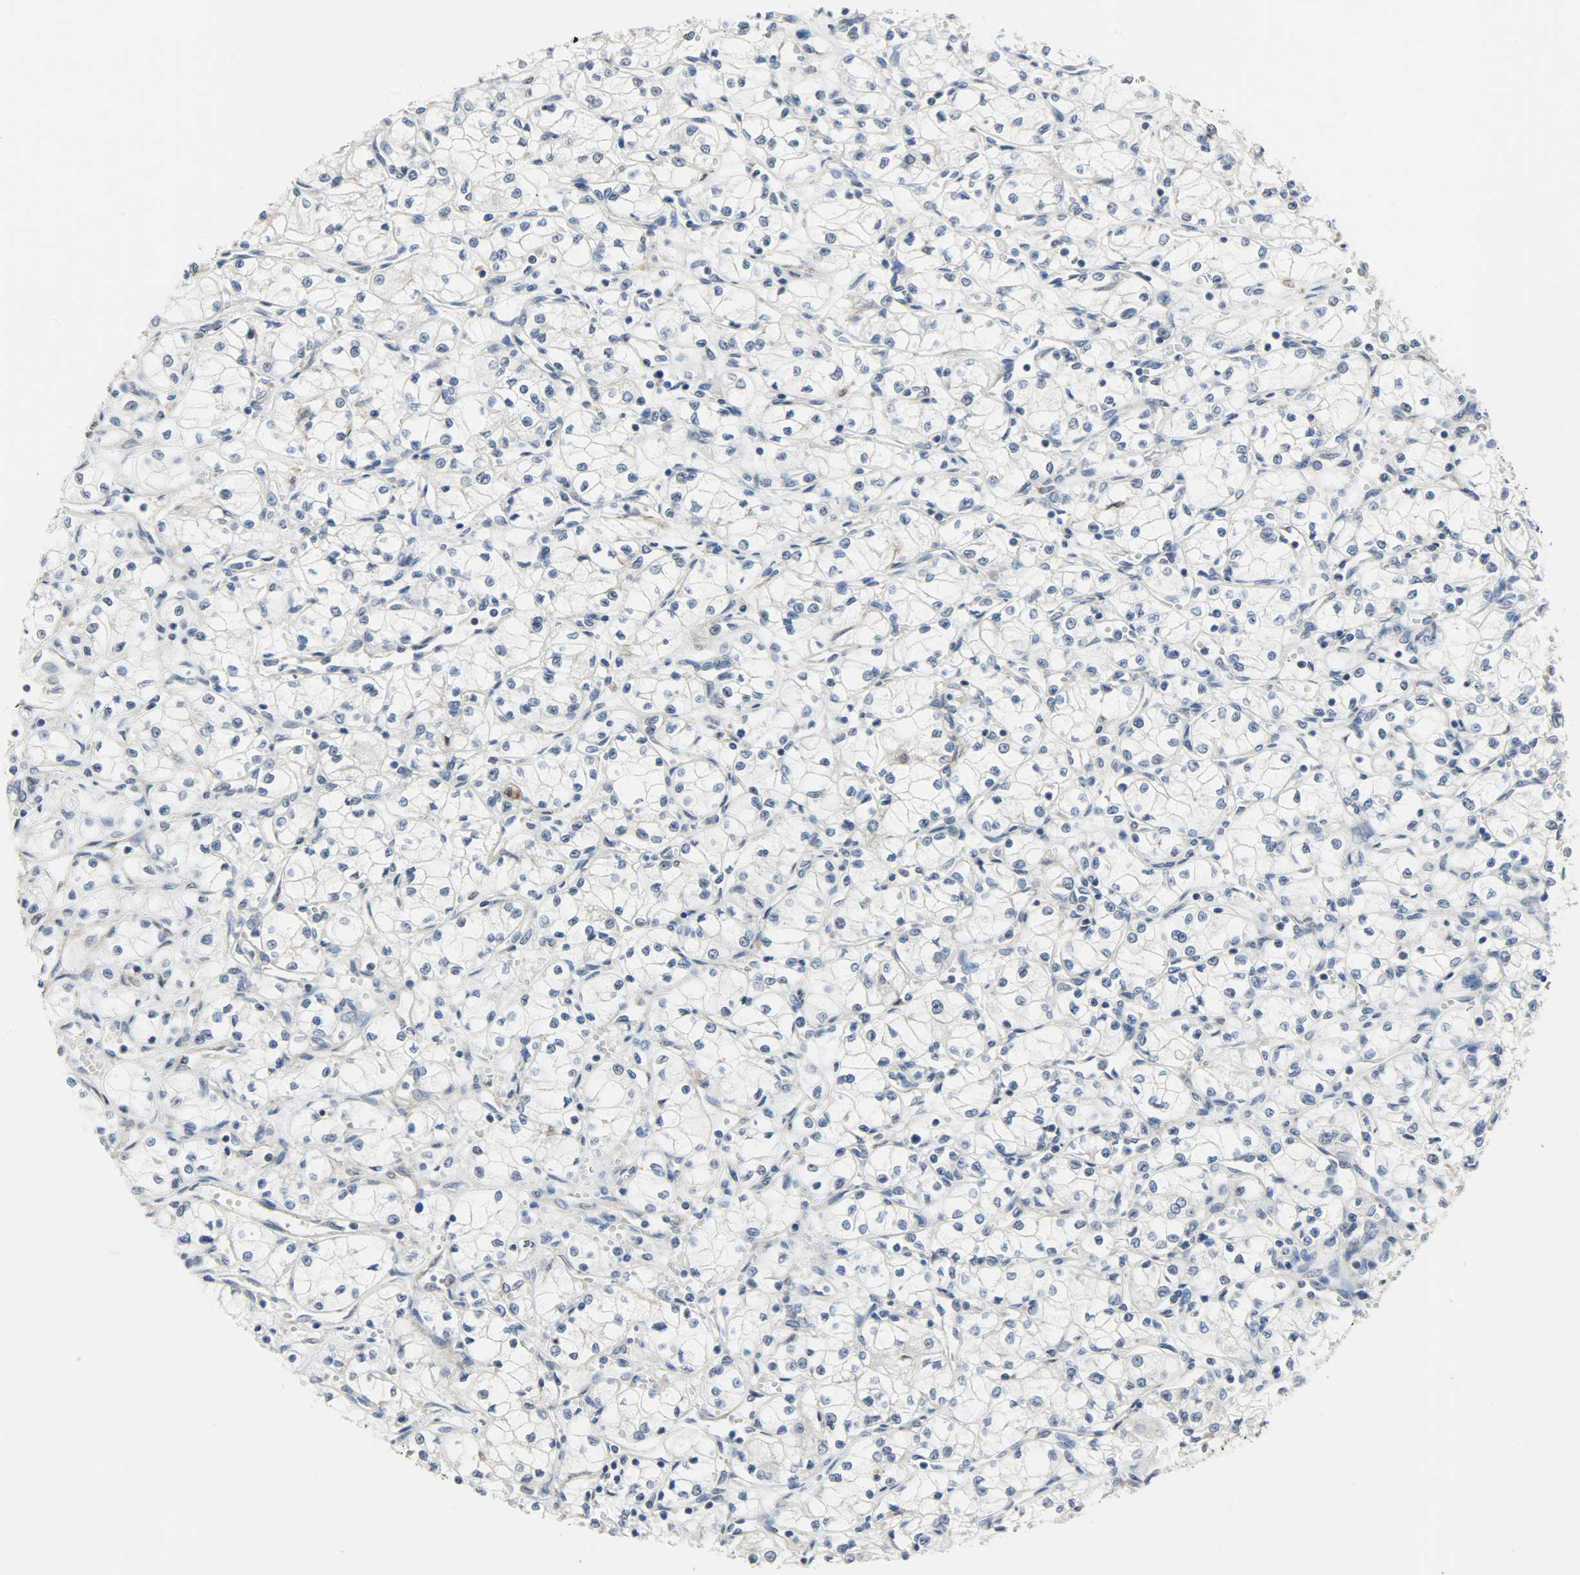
{"staining": {"intensity": "negative", "quantity": "none", "location": "none"}, "tissue": "renal cancer", "cell_type": "Tumor cells", "image_type": "cancer", "snomed": [{"axis": "morphology", "description": "Normal tissue, NOS"}, {"axis": "morphology", "description": "Adenocarcinoma, NOS"}, {"axis": "topography", "description": "Kidney"}], "caption": "Immunohistochemistry histopathology image of neoplastic tissue: adenocarcinoma (renal) stained with DAB (3,3'-diaminobenzidine) demonstrates no significant protein positivity in tumor cells.", "gene": "TRIM21", "patient": {"sex": "male", "age": 59}}